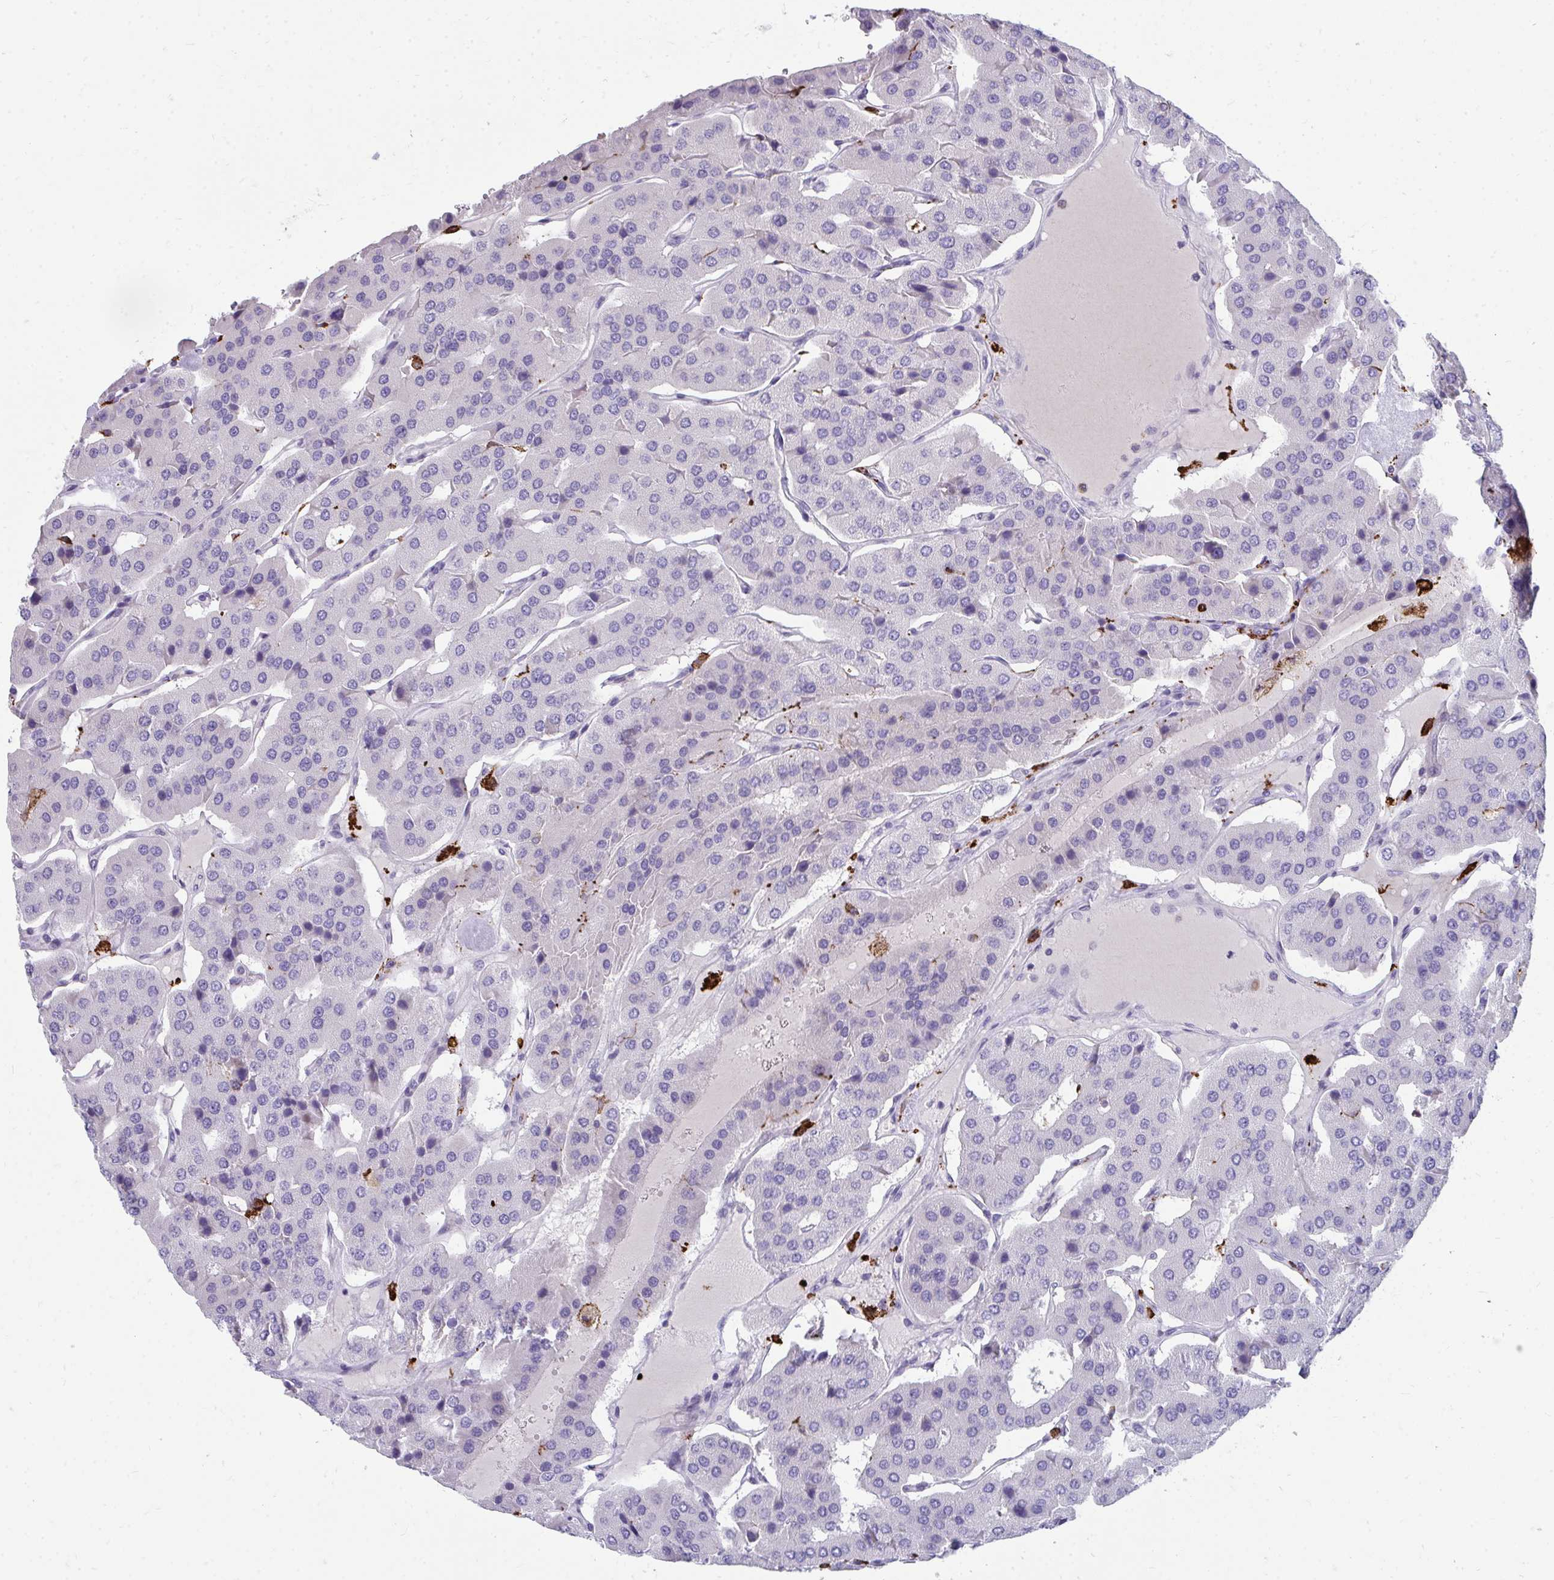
{"staining": {"intensity": "negative", "quantity": "none", "location": "none"}, "tissue": "parathyroid gland", "cell_type": "Glandular cells", "image_type": "normal", "snomed": [{"axis": "morphology", "description": "Normal tissue, NOS"}, {"axis": "morphology", "description": "Adenoma, NOS"}, {"axis": "topography", "description": "Parathyroid gland"}], "caption": "Protein analysis of benign parathyroid gland displays no significant expression in glandular cells.", "gene": "CD163", "patient": {"sex": "female", "age": 86}}